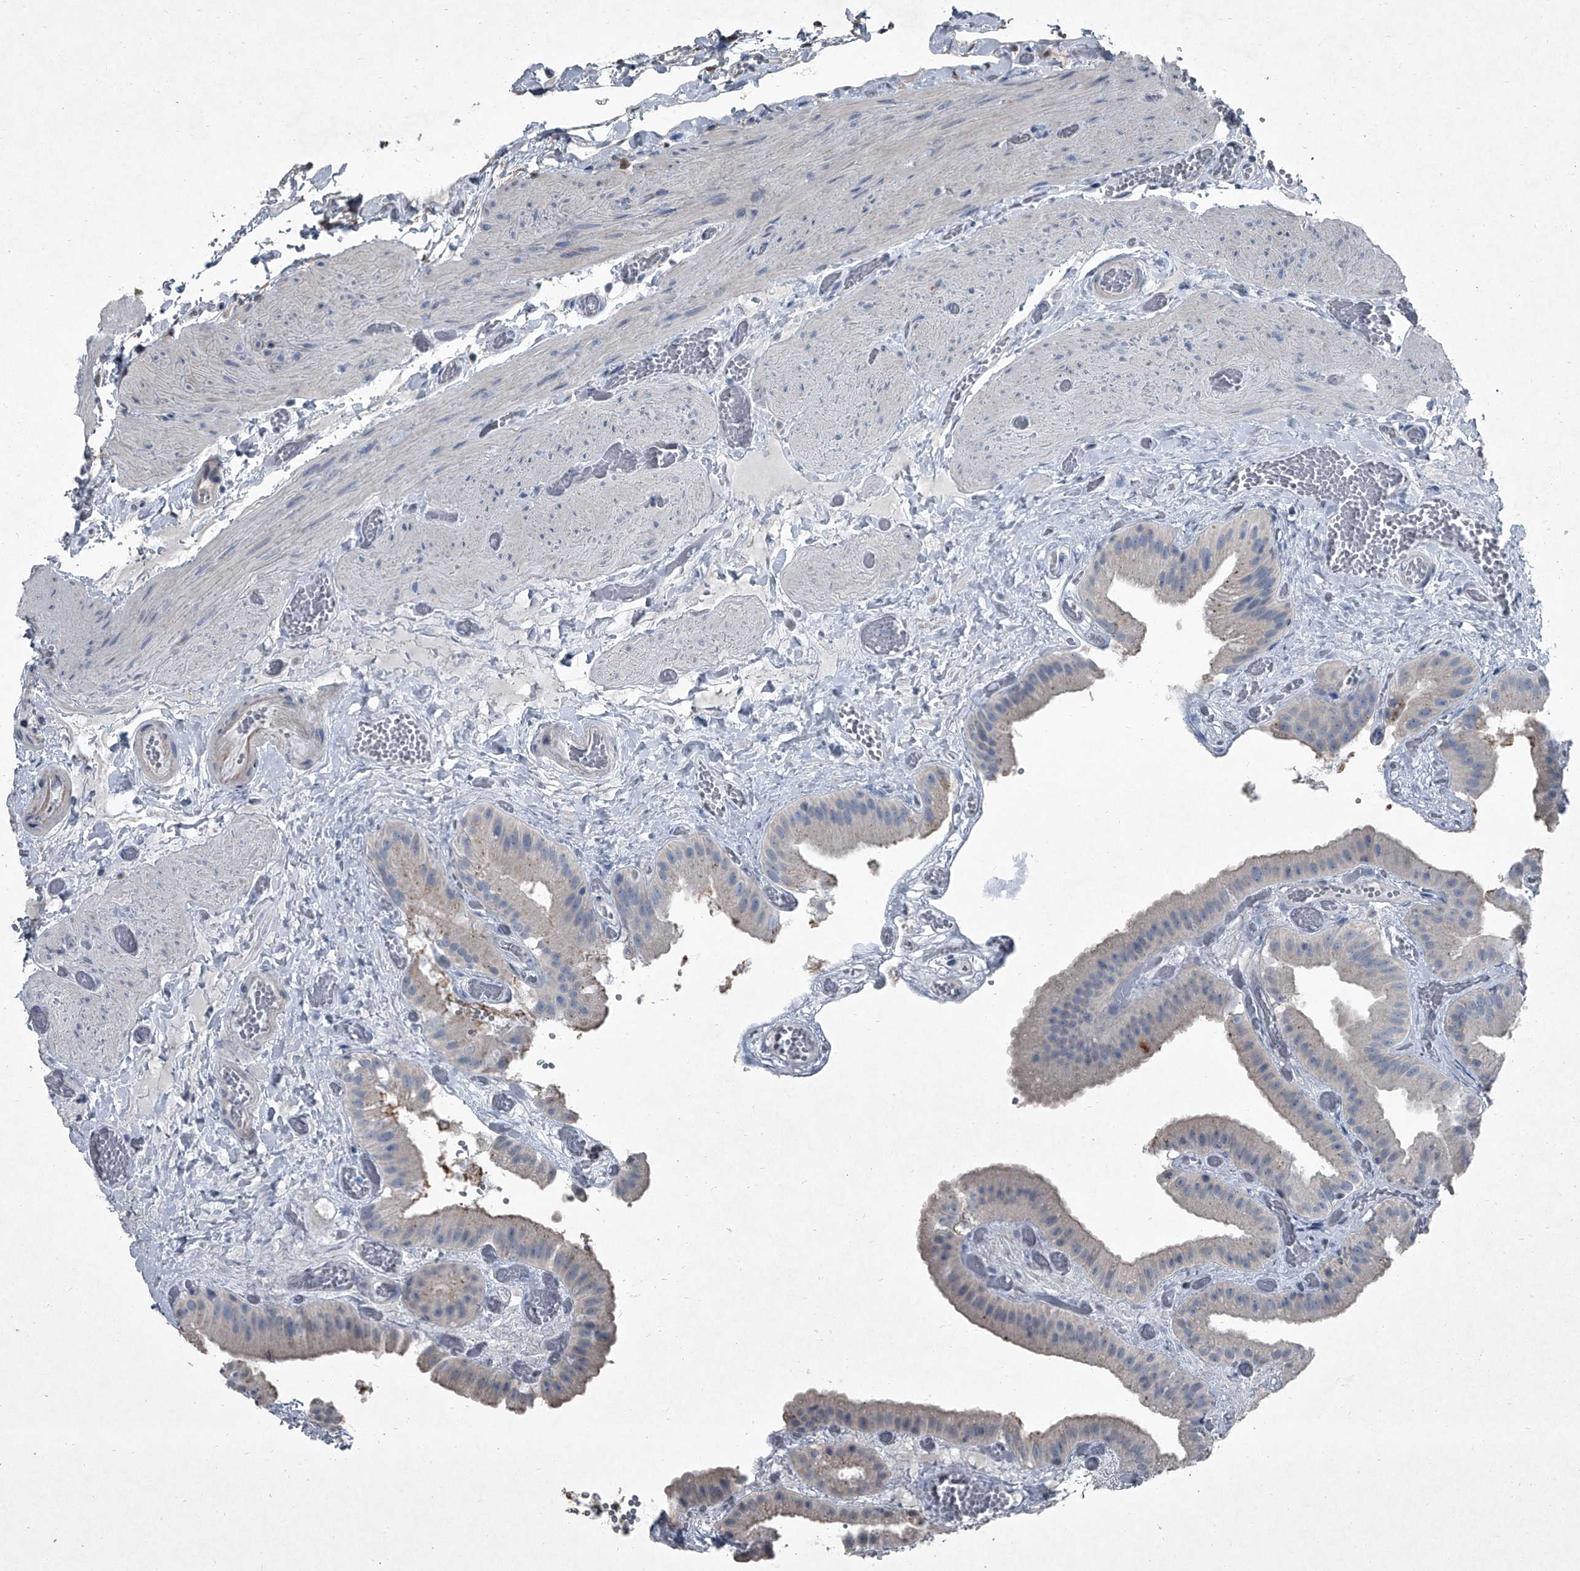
{"staining": {"intensity": "negative", "quantity": "none", "location": "none"}, "tissue": "gallbladder", "cell_type": "Glandular cells", "image_type": "normal", "snomed": [{"axis": "morphology", "description": "Normal tissue, NOS"}, {"axis": "topography", "description": "Gallbladder"}], "caption": "A high-resolution histopathology image shows immunohistochemistry (IHC) staining of unremarkable gallbladder, which exhibits no significant staining in glandular cells. Nuclei are stained in blue.", "gene": "HEPHL1", "patient": {"sex": "female", "age": 64}}